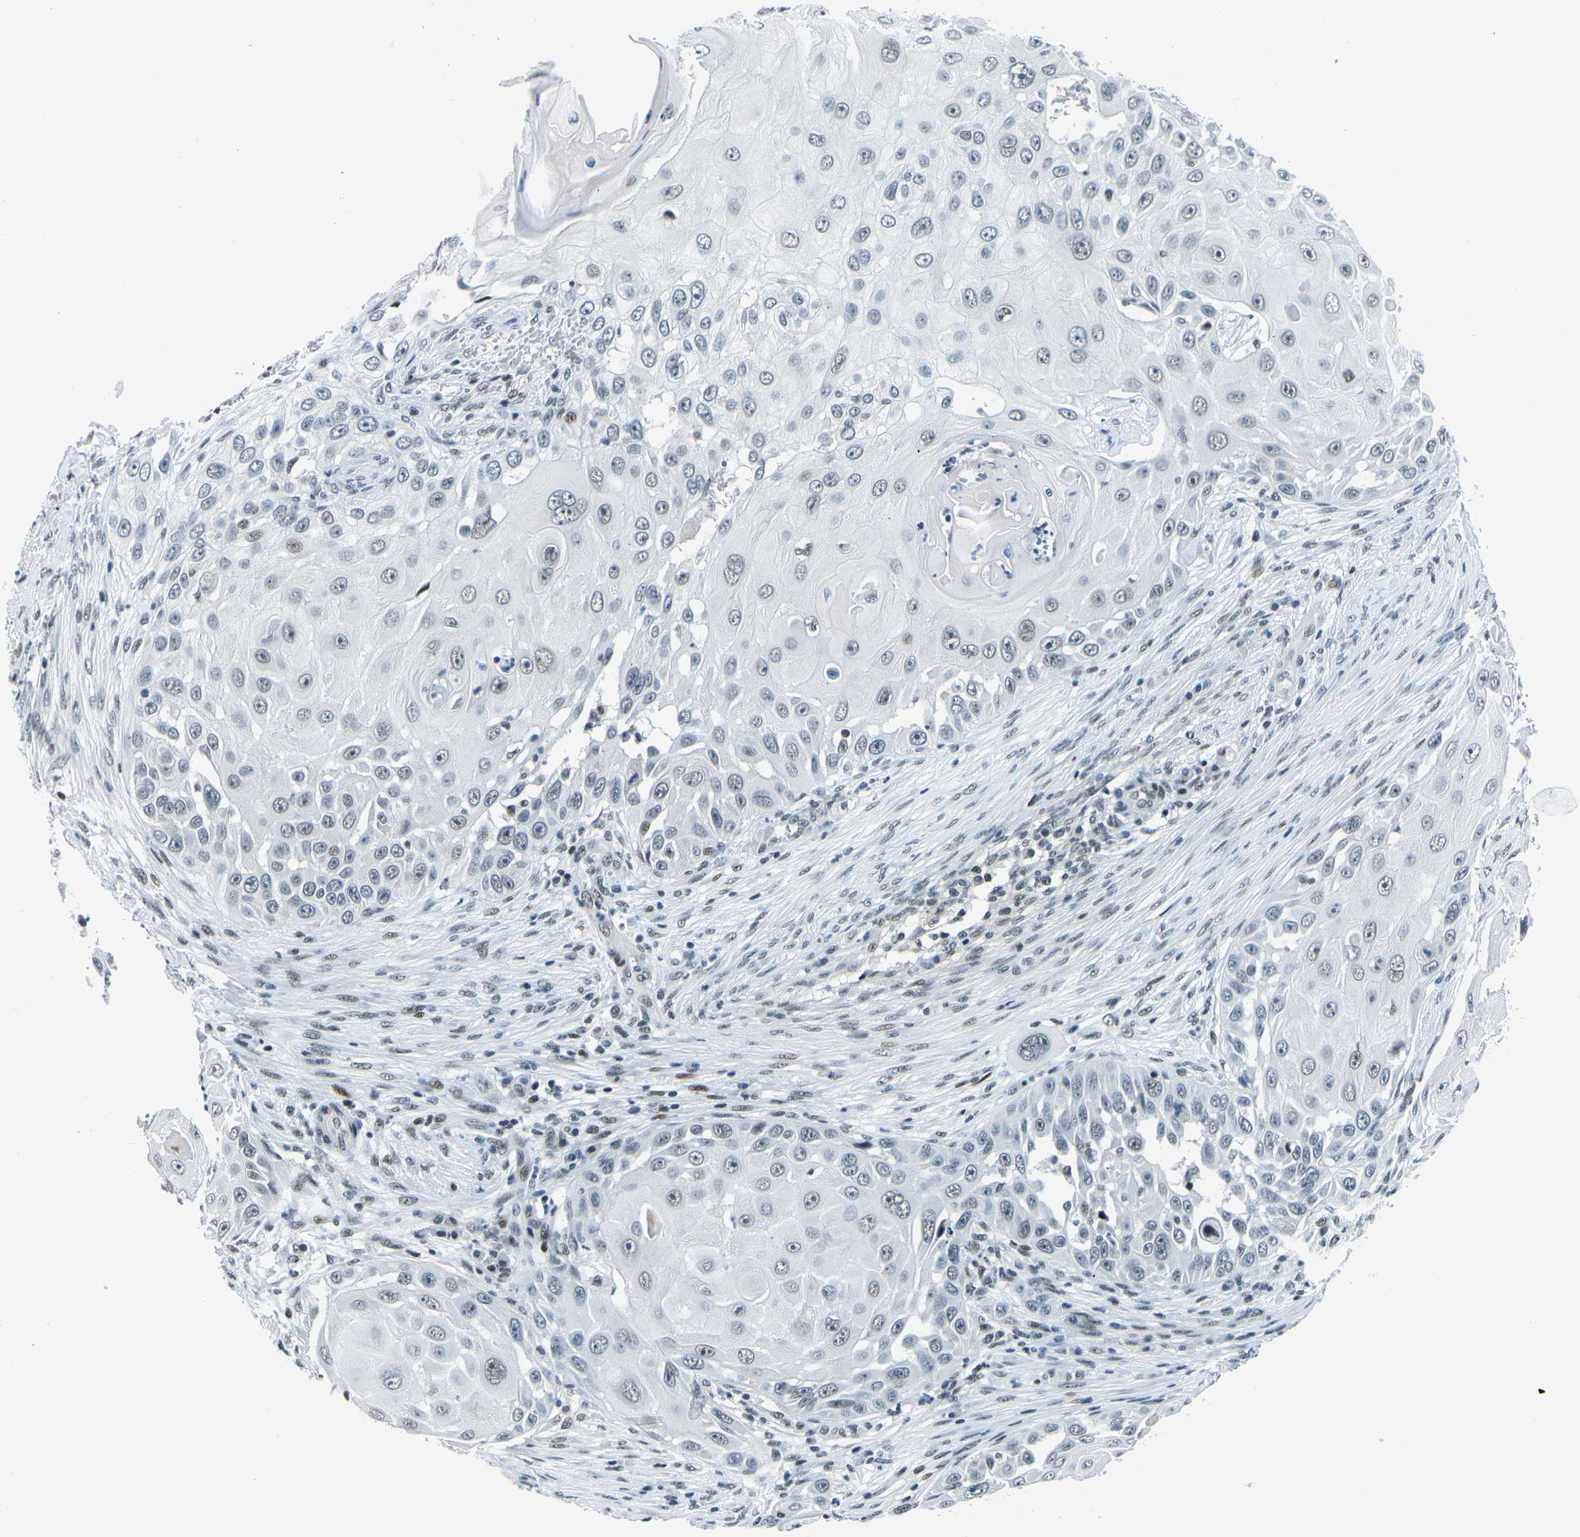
{"staining": {"intensity": "weak", "quantity": "<25%", "location": "nuclear"}, "tissue": "skin cancer", "cell_type": "Tumor cells", "image_type": "cancer", "snomed": [{"axis": "morphology", "description": "Squamous cell carcinoma, NOS"}, {"axis": "topography", "description": "Skin"}], "caption": "Immunohistochemistry photomicrograph of squamous cell carcinoma (skin) stained for a protein (brown), which exhibits no expression in tumor cells.", "gene": "PRPF8", "patient": {"sex": "female", "age": 44}}